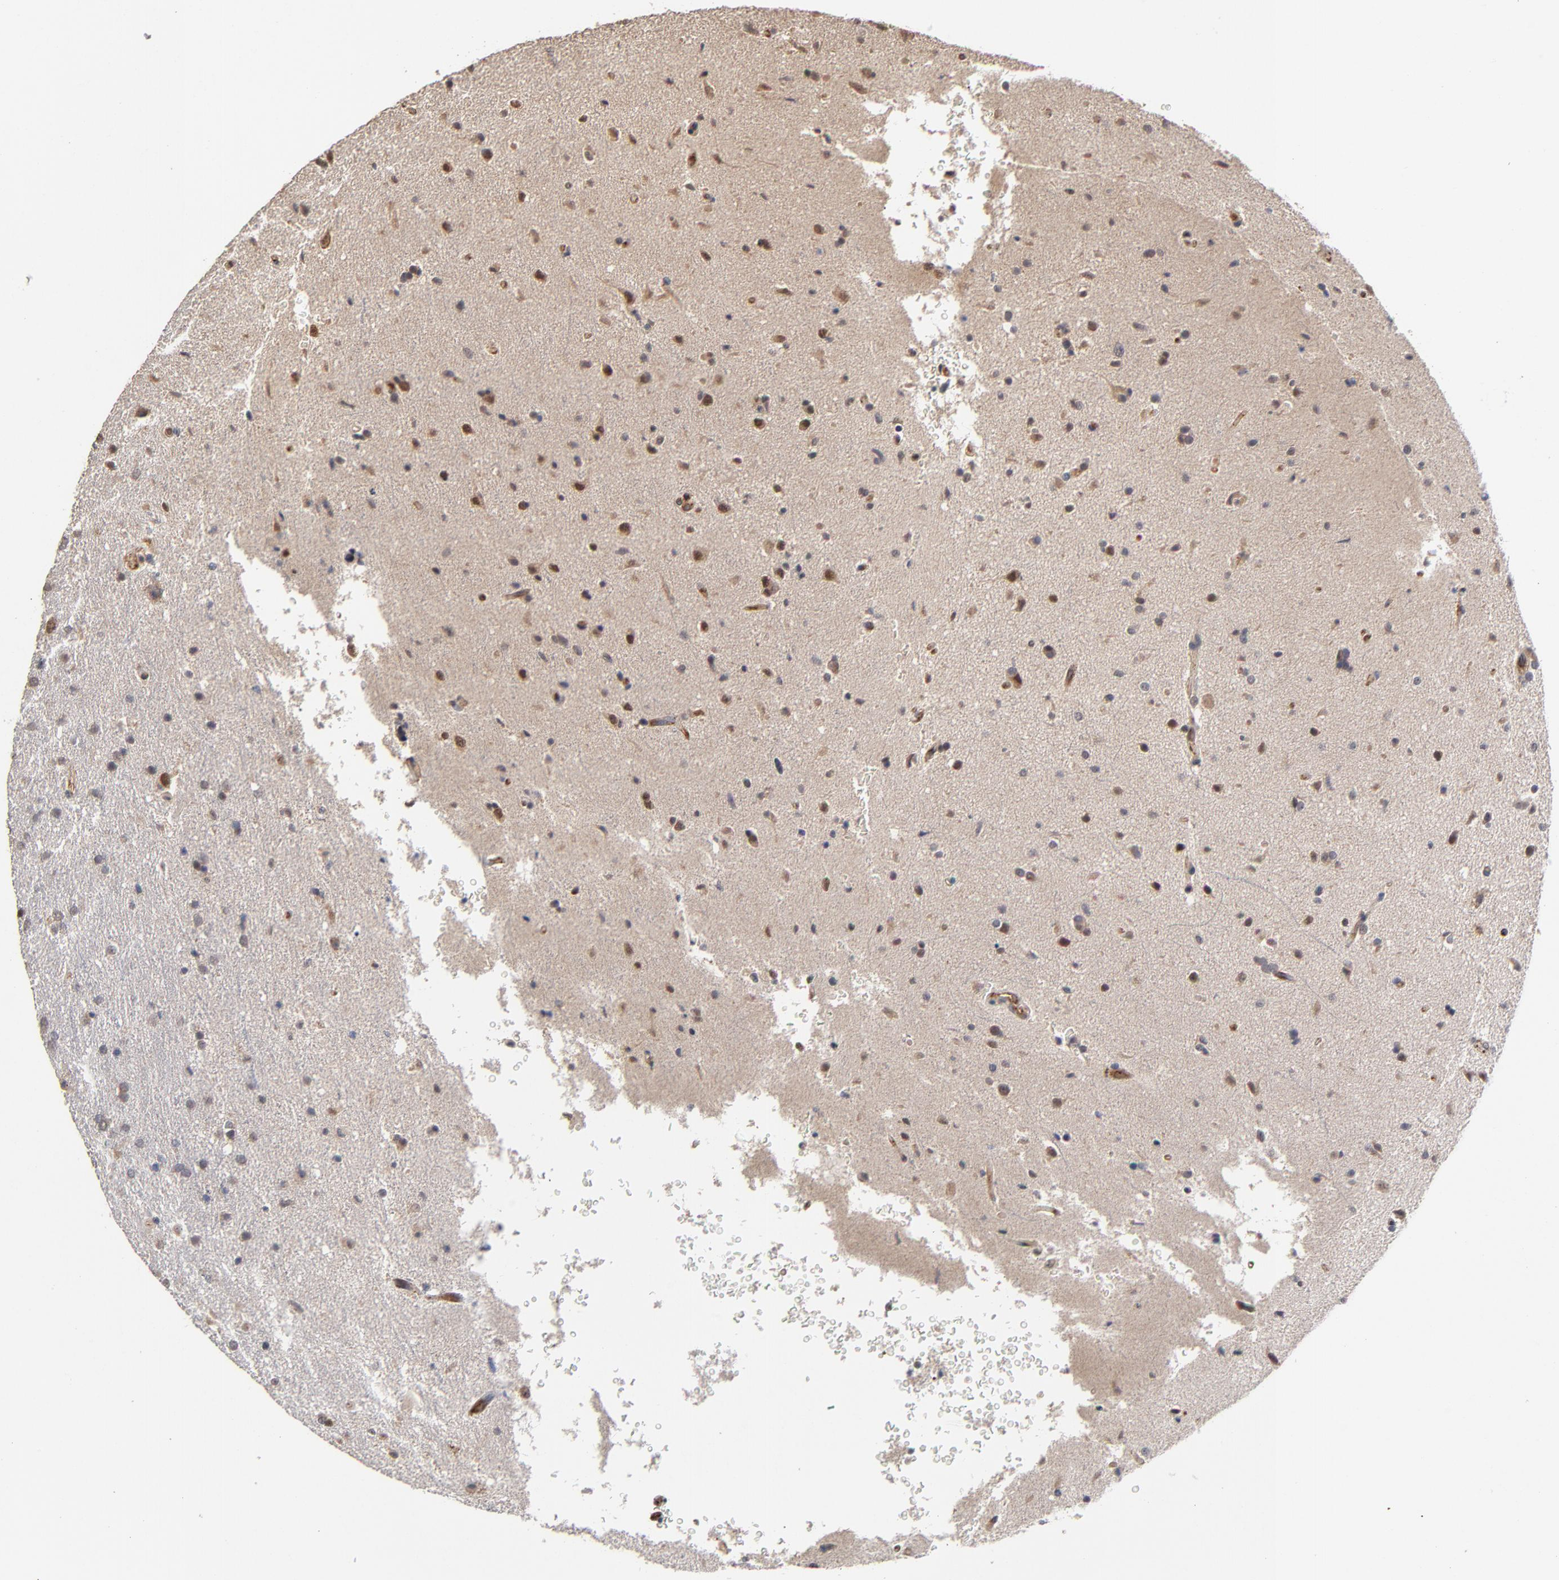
{"staining": {"intensity": "moderate", "quantity": "25%-75%", "location": "cytoplasmic/membranous"}, "tissue": "glioma", "cell_type": "Tumor cells", "image_type": "cancer", "snomed": [{"axis": "morphology", "description": "Glioma, malignant, High grade"}, {"axis": "topography", "description": "Brain"}], "caption": "Immunohistochemical staining of human high-grade glioma (malignant) displays medium levels of moderate cytoplasmic/membranous staining in about 25%-75% of tumor cells. The staining was performed using DAB, with brown indicating positive protein expression. Nuclei are stained blue with hematoxylin.", "gene": "ASB8", "patient": {"sex": "male", "age": 33}}